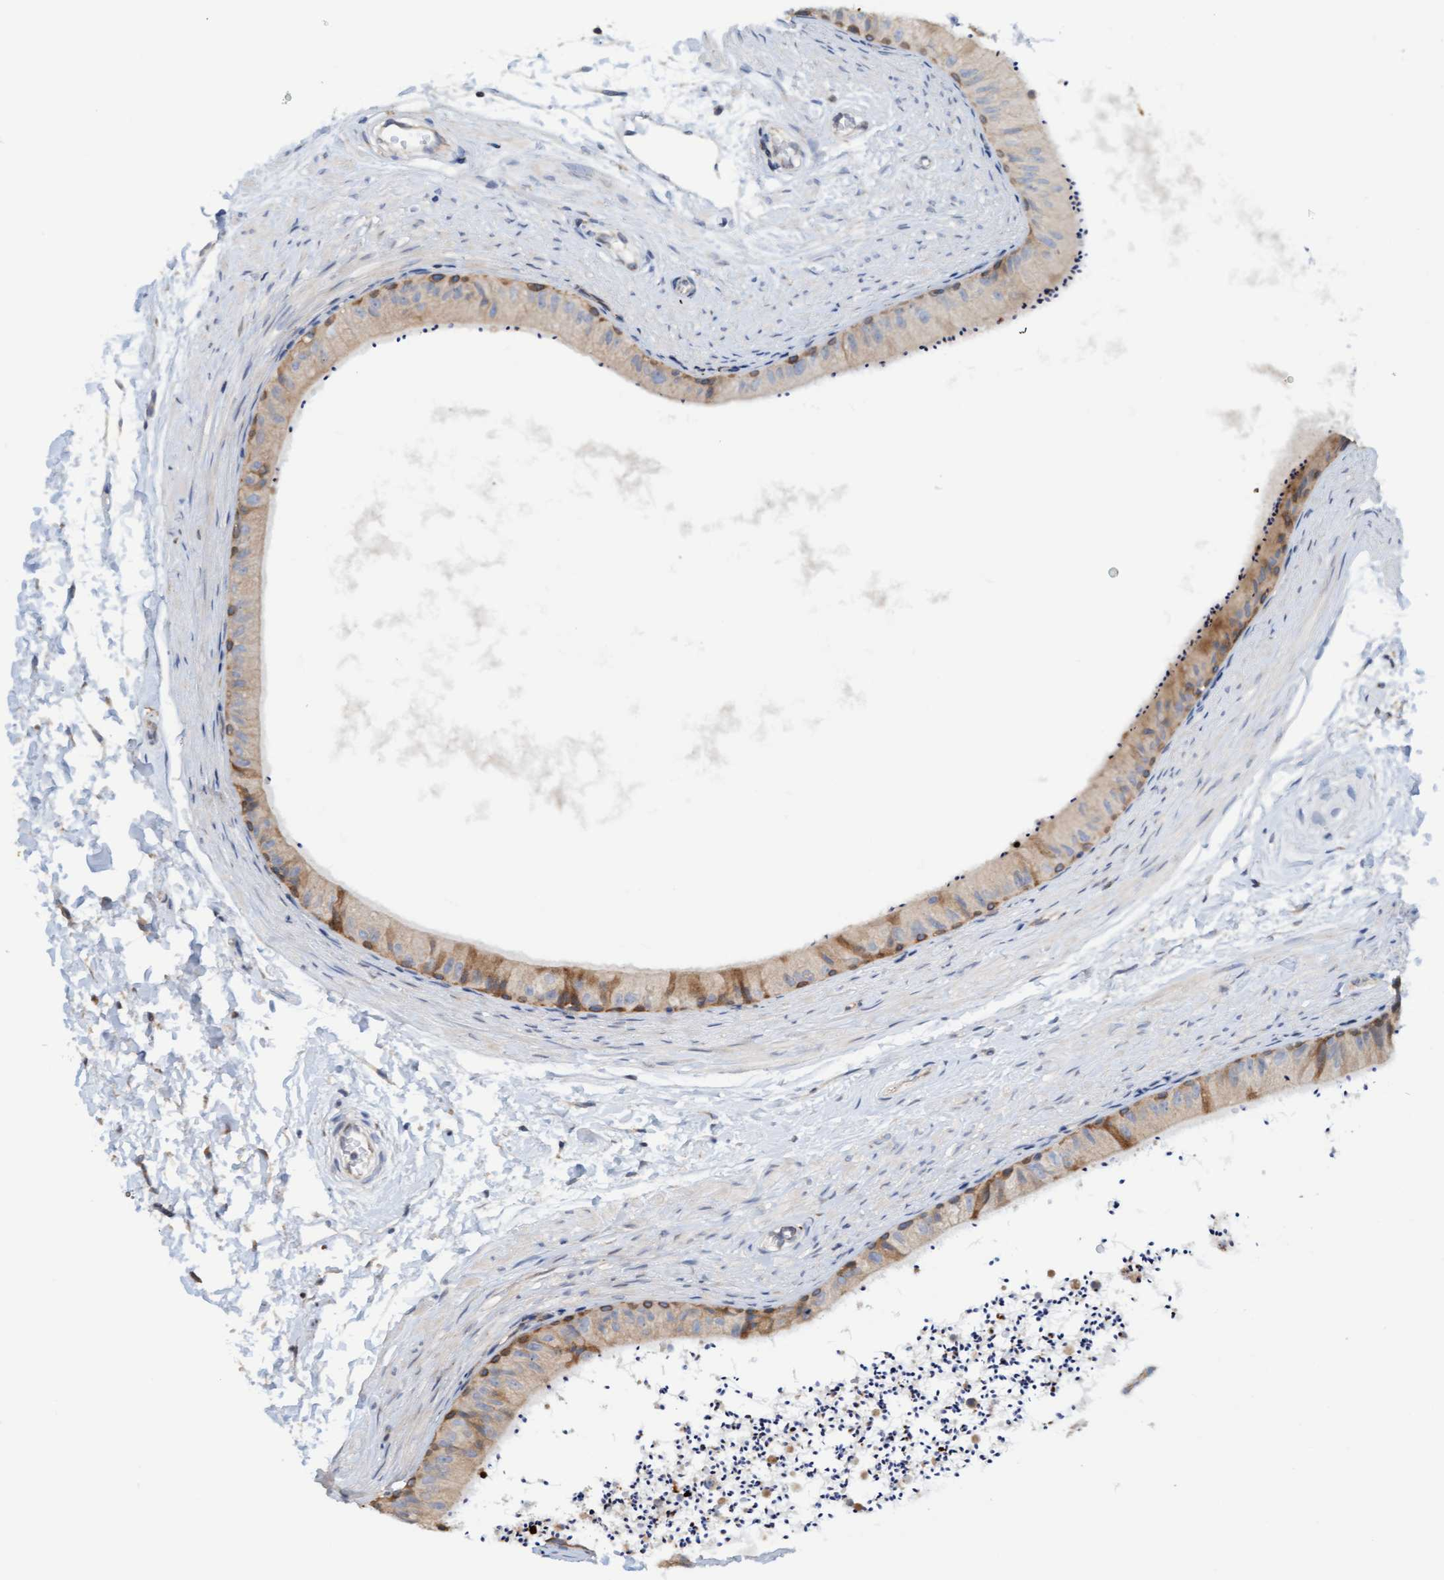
{"staining": {"intensity": "moderate", "quantity": "<25%", "location": "cytoplasmic/membranous"}, "tissue": "epididymis", "cell_type": "Glandular cells", "image_type": "normal", "snomed": [{"axis": "morphology", "description": "Normal tissue, NOS"}, {"axis": "topography", "description": "Epididymis"}], "caption": "Protein analysis of normal epididymis exhibits moderate cytoplasmic/membranous staining in about <25% of glandular cells. The protein of interest is shown in brown color, while the nuclei are stained blue.", "gene": "MMP8", "patient": {"sex": "male", "age": 56}}